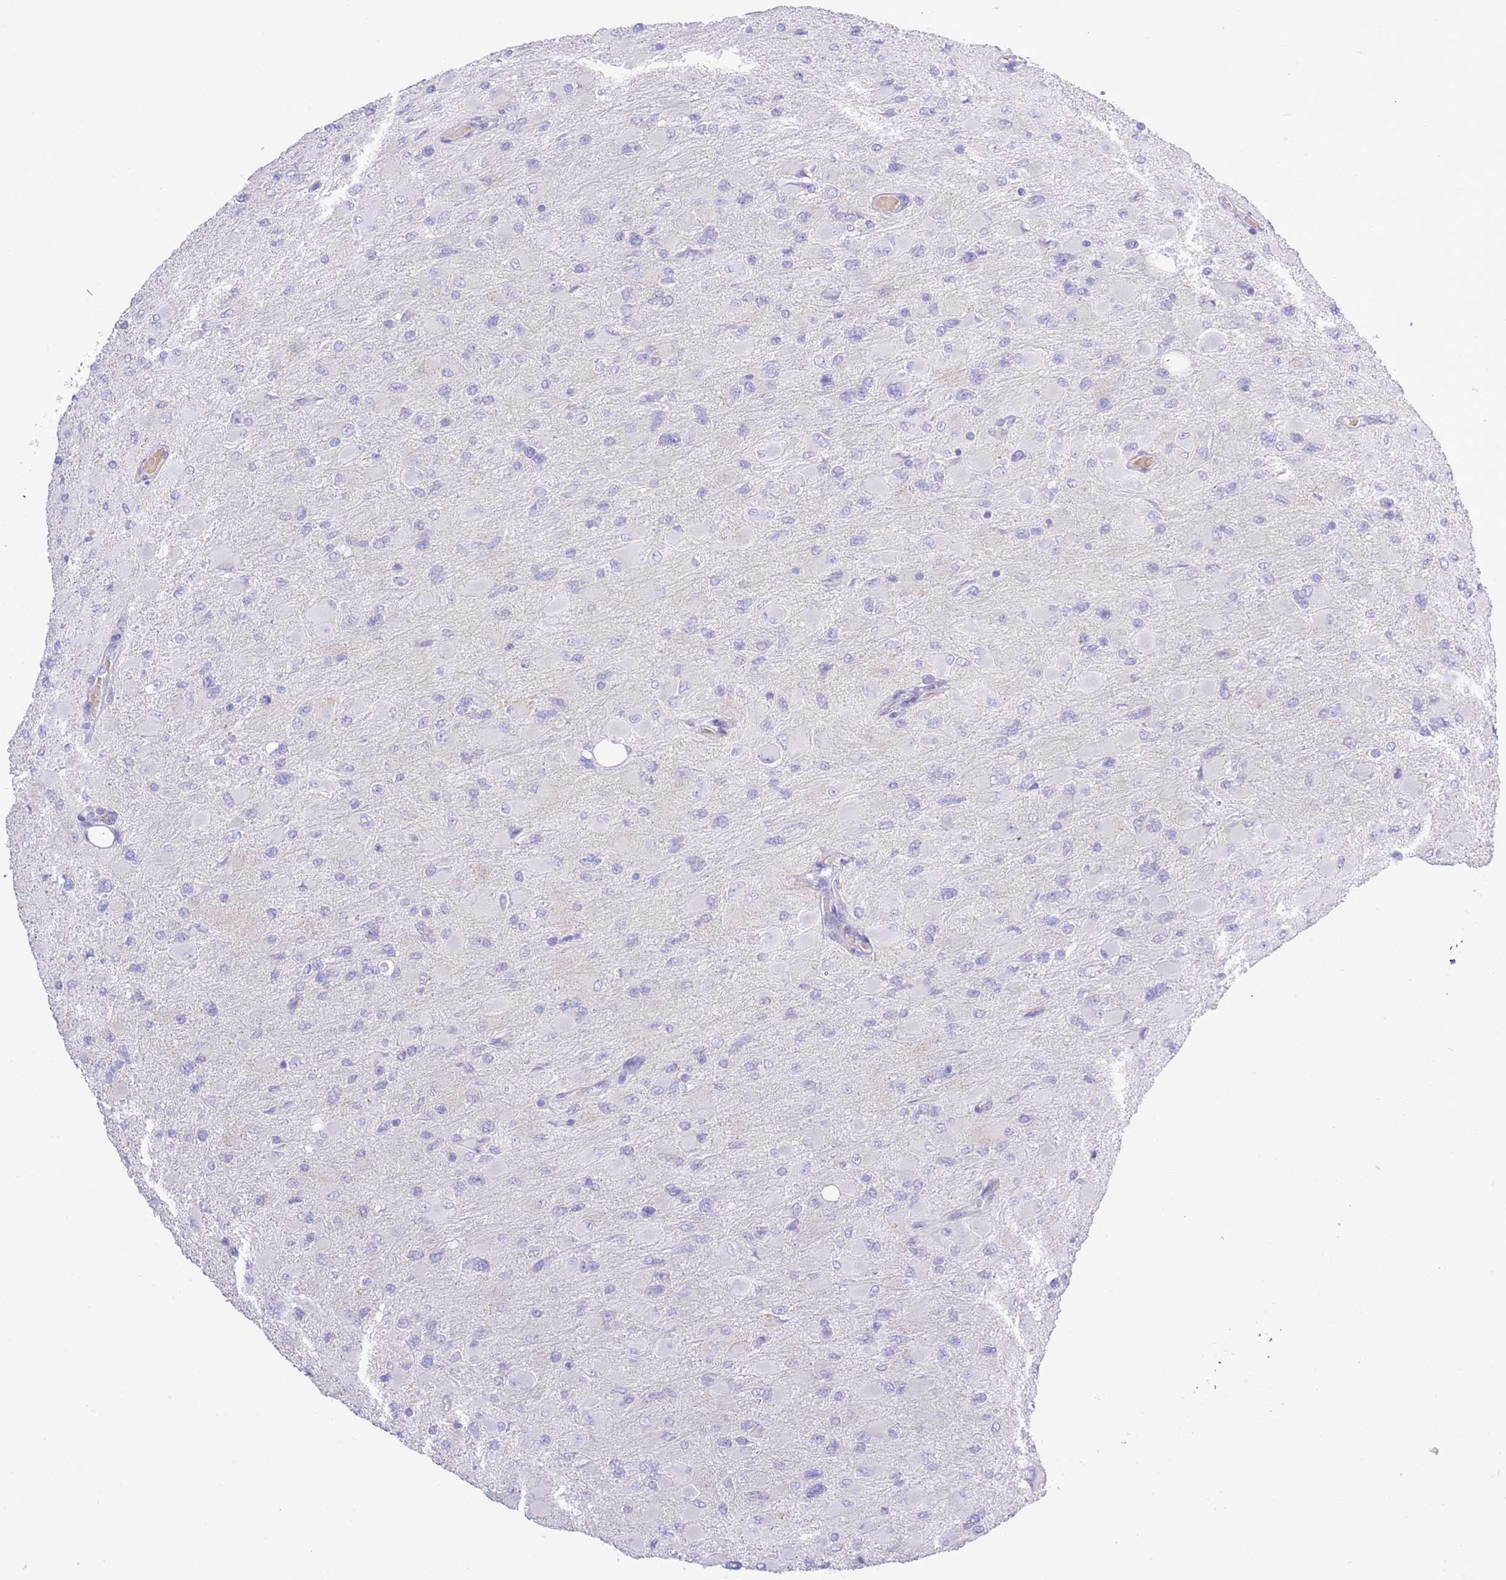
{"staining": {"intensity": "negative", "quantity": "none", "location": "none"}, "tissue": "glioma", "cell_type": "Tumor cells", "image_type": "cancer", "snomed": [{"axis": "morphology", "description": "Glioma, malignant, High grade"}, {"axis": "topography", "description": "Cerebral cortex"}], "caption": "High magnification brightfield microscopy of glioma stained with DAB (3,3'-diaminobenzidine) (brown) and counterstained with hematoxylin (blue): tumor cells show no significant staining.", "gene": "ACR", "patient": {"sex": "female", "age": 36}}